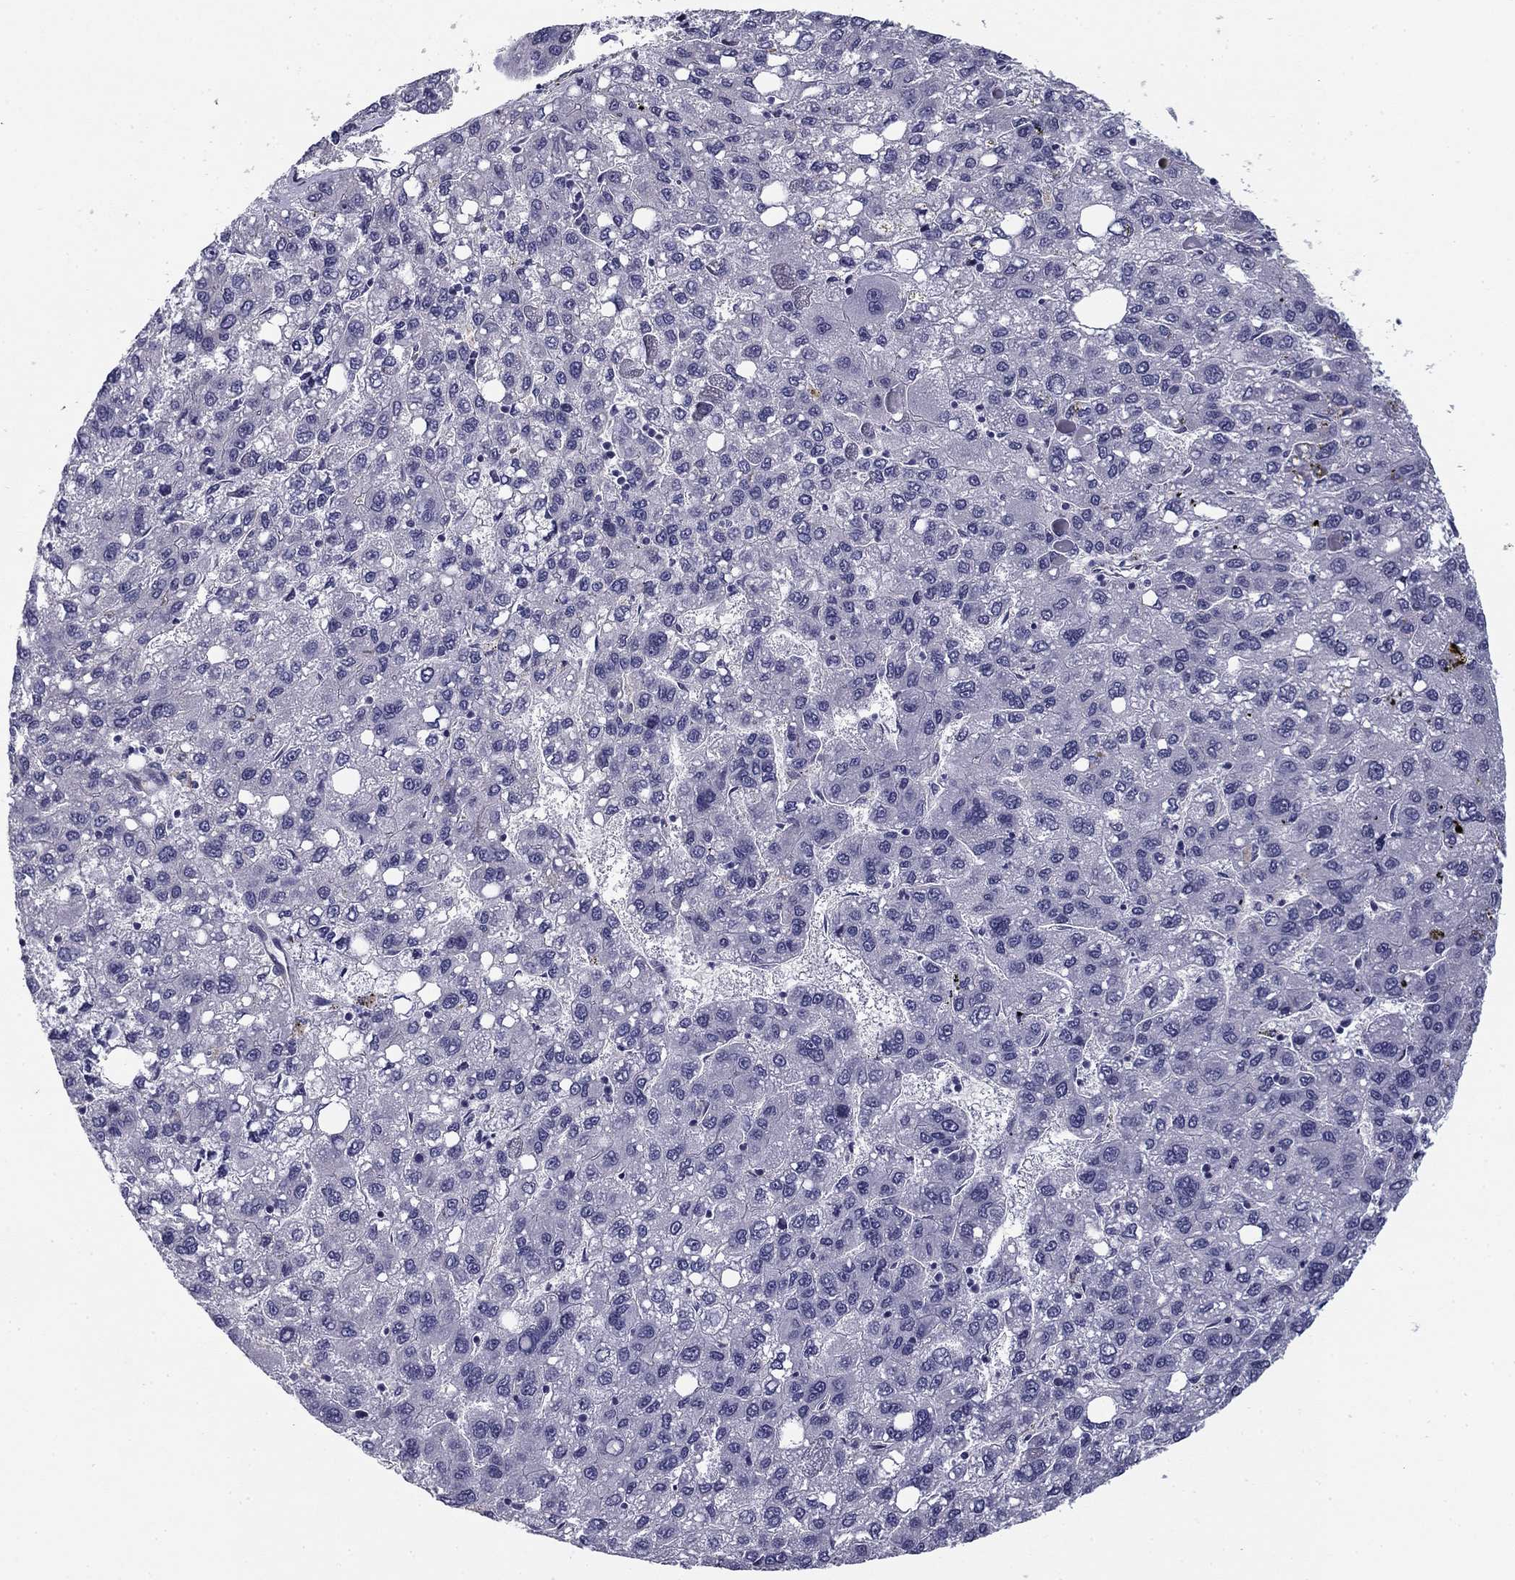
{"staining": {"intensity": "negative", "quantity": "none", "location": "none"}, "tissue": "liver cancer", "cell_type": "Tumor cells", "image_type": "cancer", "snomed": [{"axis": "morphology", "description": "Carcinoma, Hepatocellular, NOS"}, {"axis": "topography", "description": "Liver"}], "caption": "Immunohistochemistry (IHC) image of neoplastic tissue: human liver cancer stained with DAB (3,3'-diaminobenzidine) exhibits no significant protein staining in tumor cells.", "gene": "FLNC", "patient": {"sex": "female", "age": 82}}